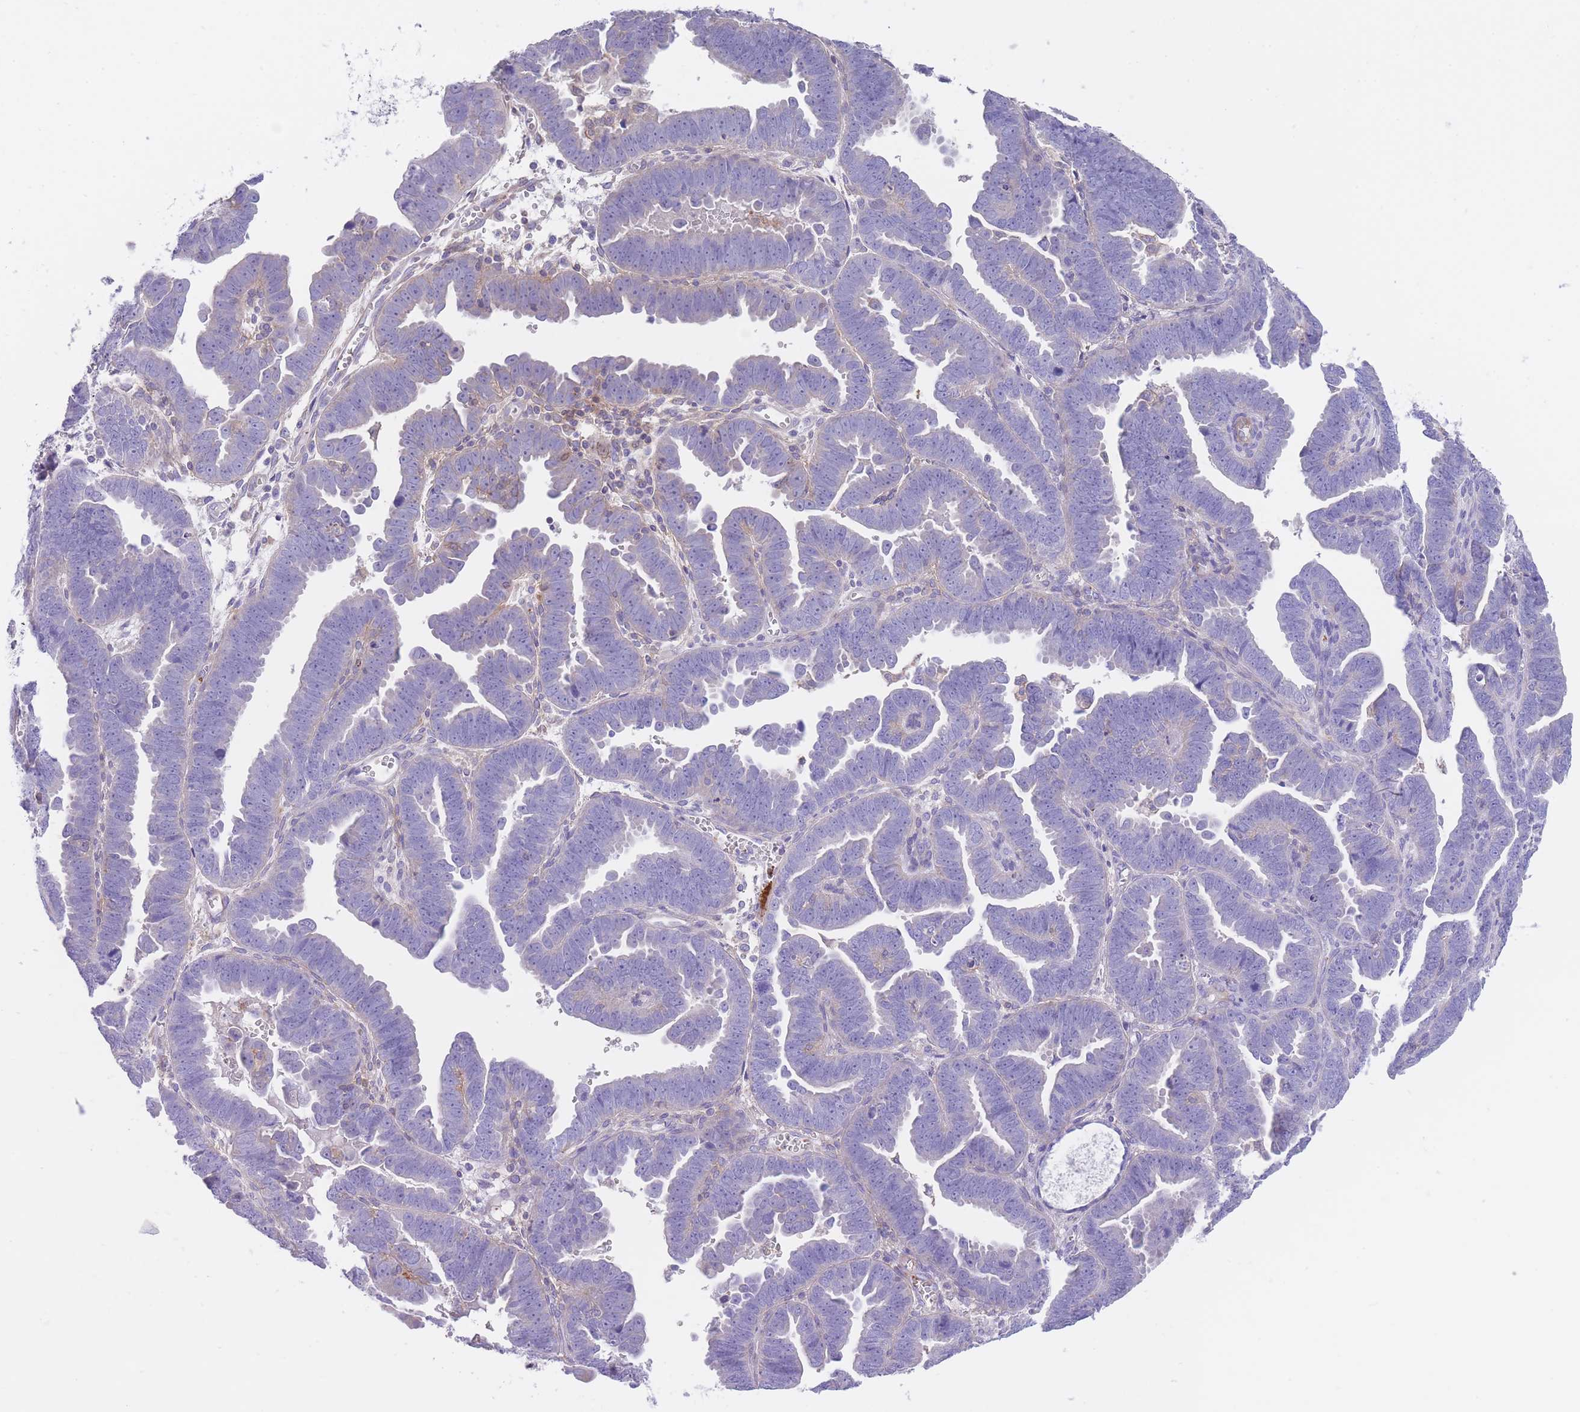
{"staining": {"intensity": "negative", "quantity": "none", "location": "none"}, "tissue": "endometrial cancer", "cell_type": "Tumor cells", "image_type": "cancer", "snomed": [{"axis": "morphology", "description": "Adenocarcinoma, NOS"}, {"axis": "topography", "description": "Endometrium"}], "caption": "Endometrial cancer stained for a protein using immunohistochemistry reveals no expression tumor cells.", "gene": "LDB3", "patient": {"sex": "female", "age": 75}}